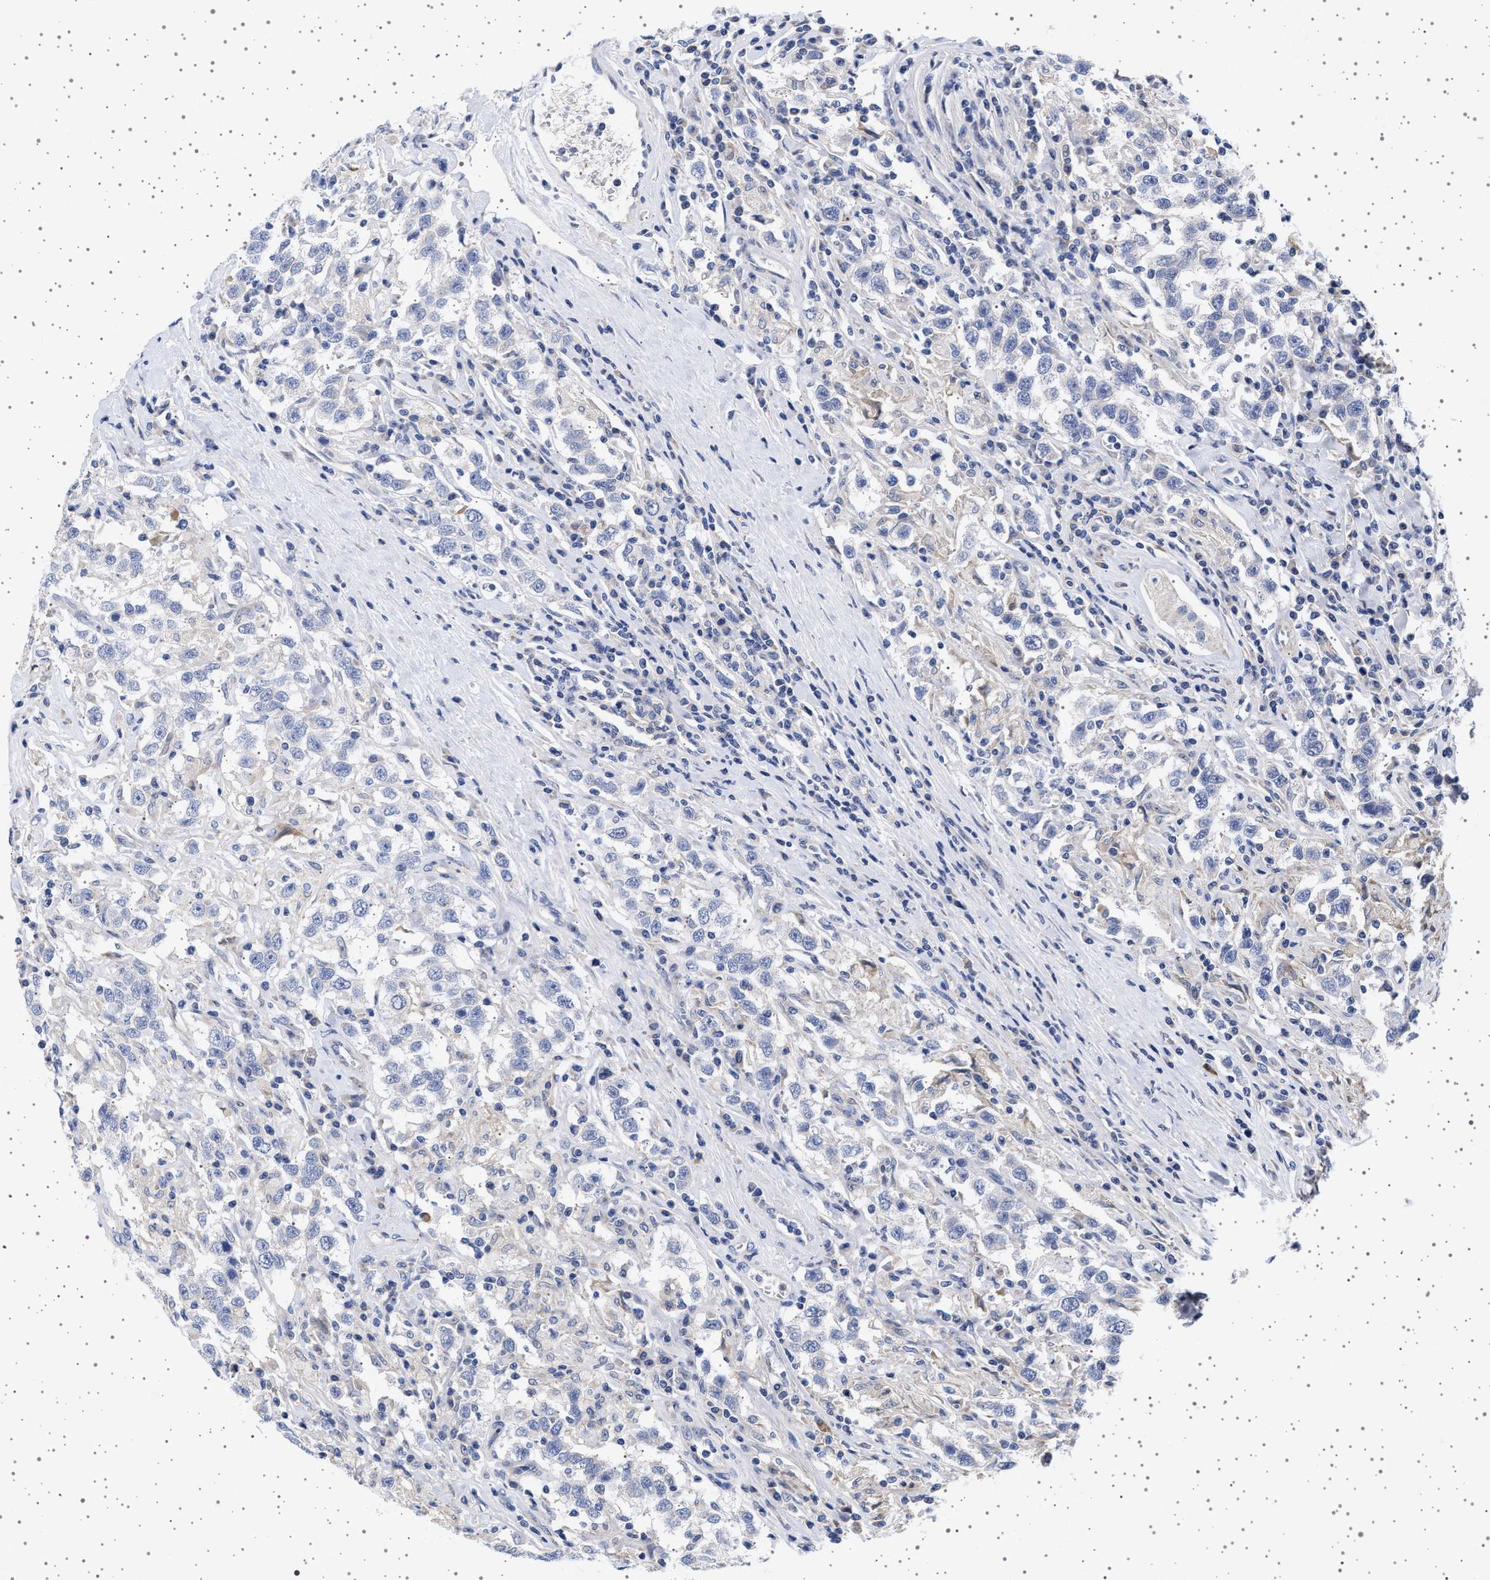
{"staining": {"intensity": "negative", "quantity": "none", "location": "none"}, "tissue": "testis cancer", "cell_type": "Tumor cells", "image_type": "cancer", "snomed": [{"axis": "morphology", "description": "Seminoma, NOS"}, {"axis": "topography", "description": "Testis"}], "caption": "Histopathology image shows no significant protein expression in tumor cells of testis seminoma.", "gene": "TRMT10B", "patient": {"sex": "male", "age": 41}}